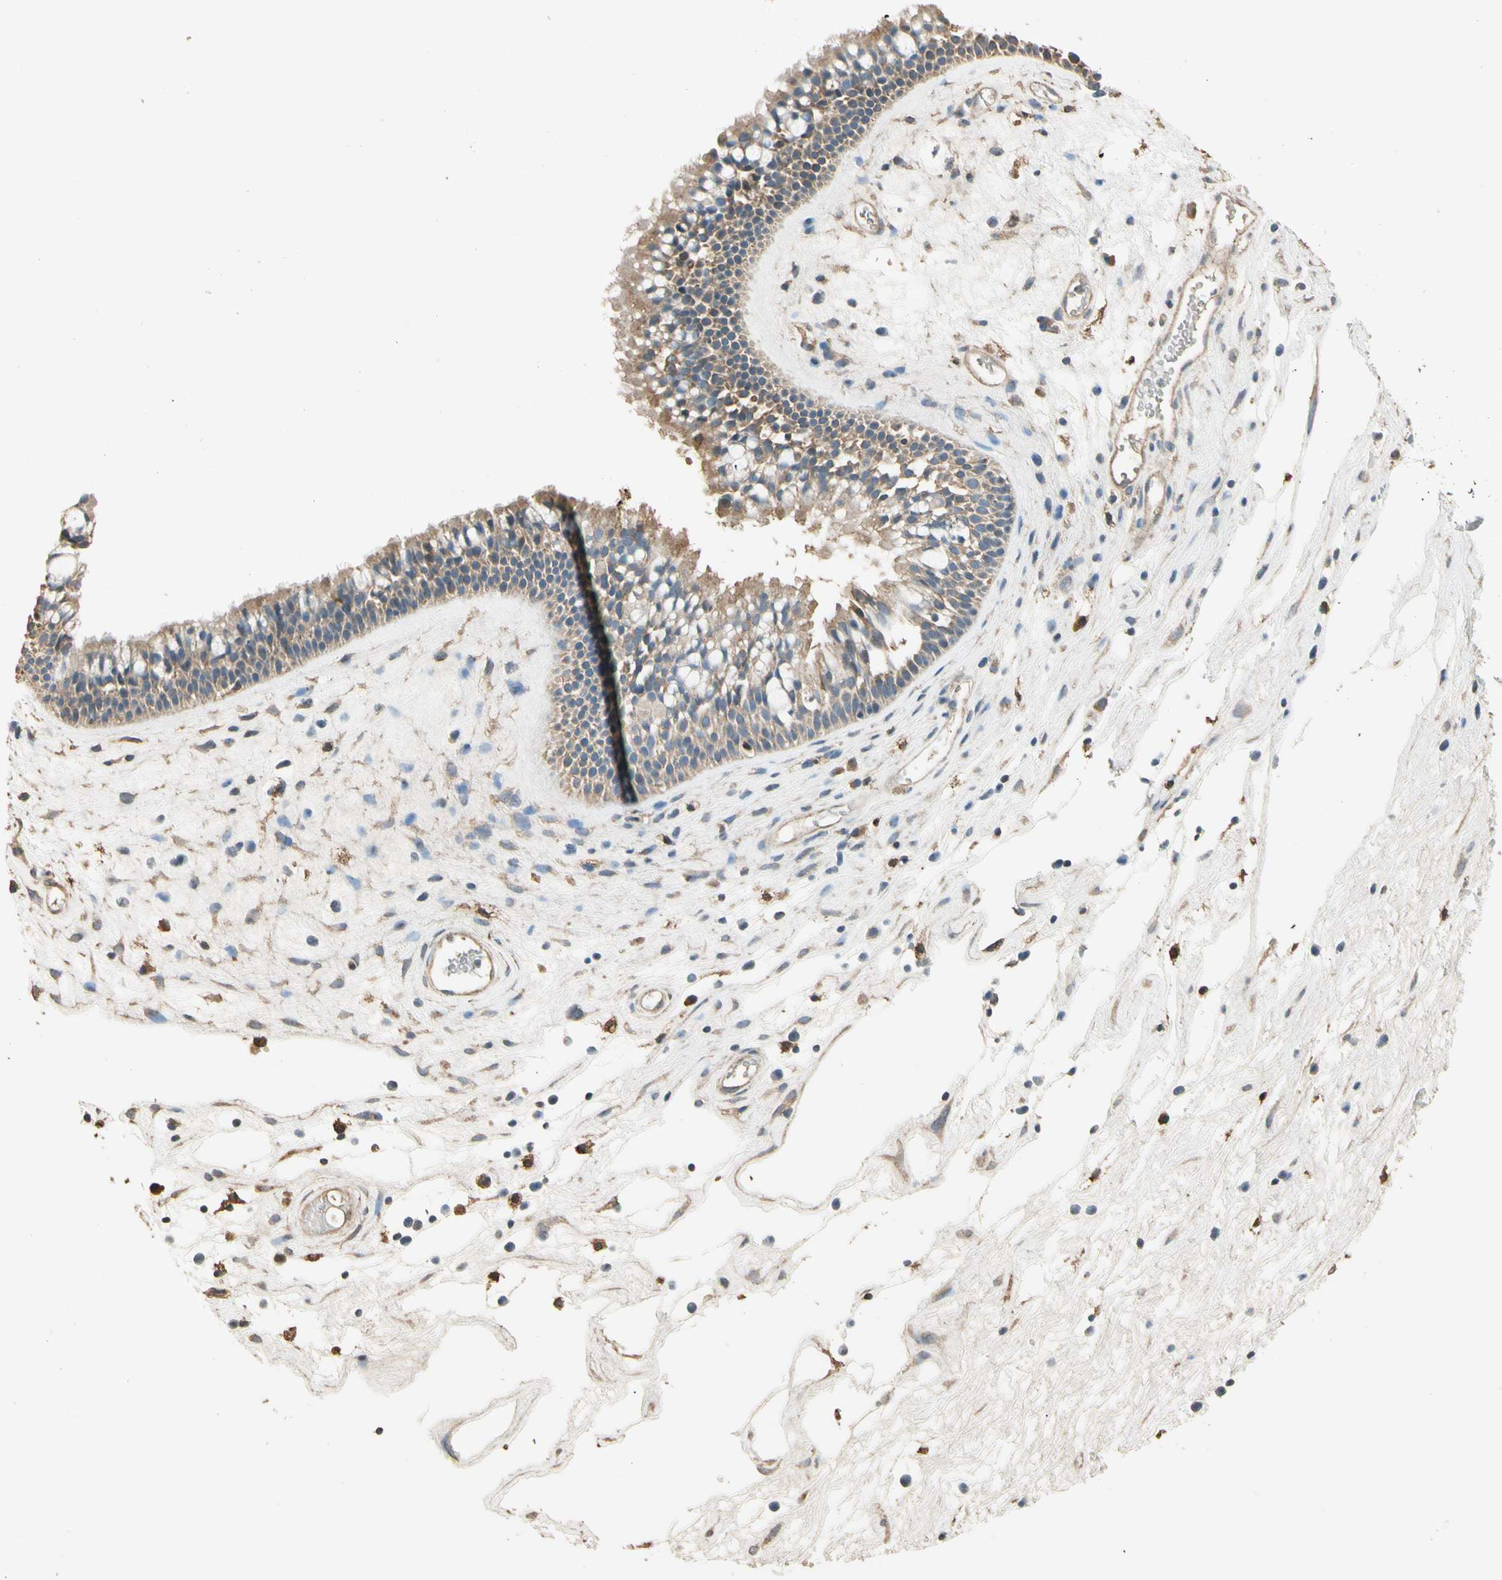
{"staining": {"intensity": "weak", "quantity": ">75%", "location": "cytoplasmic/membranous"}, "tissue": "nasopharynx", "cell_type": "Respiratory epithelial cells", "image_type": "normal", "snomed": [{"axis": "morphology", "description": "Normal tissue, NOS"}, {"axis": "morphology", "description": "Inflammation, NOS"}, {"axis": "topography", "description": "Nasopharynx"}], "caption": "Immunohistochemical staining of normal human nasopharynx demonstrates weak cytoplasmic/membranous protein expression in about >75% of respiratory epithelial cells.", "gene": "CDH6", "patient": {"sex": "male", "age": 48}}